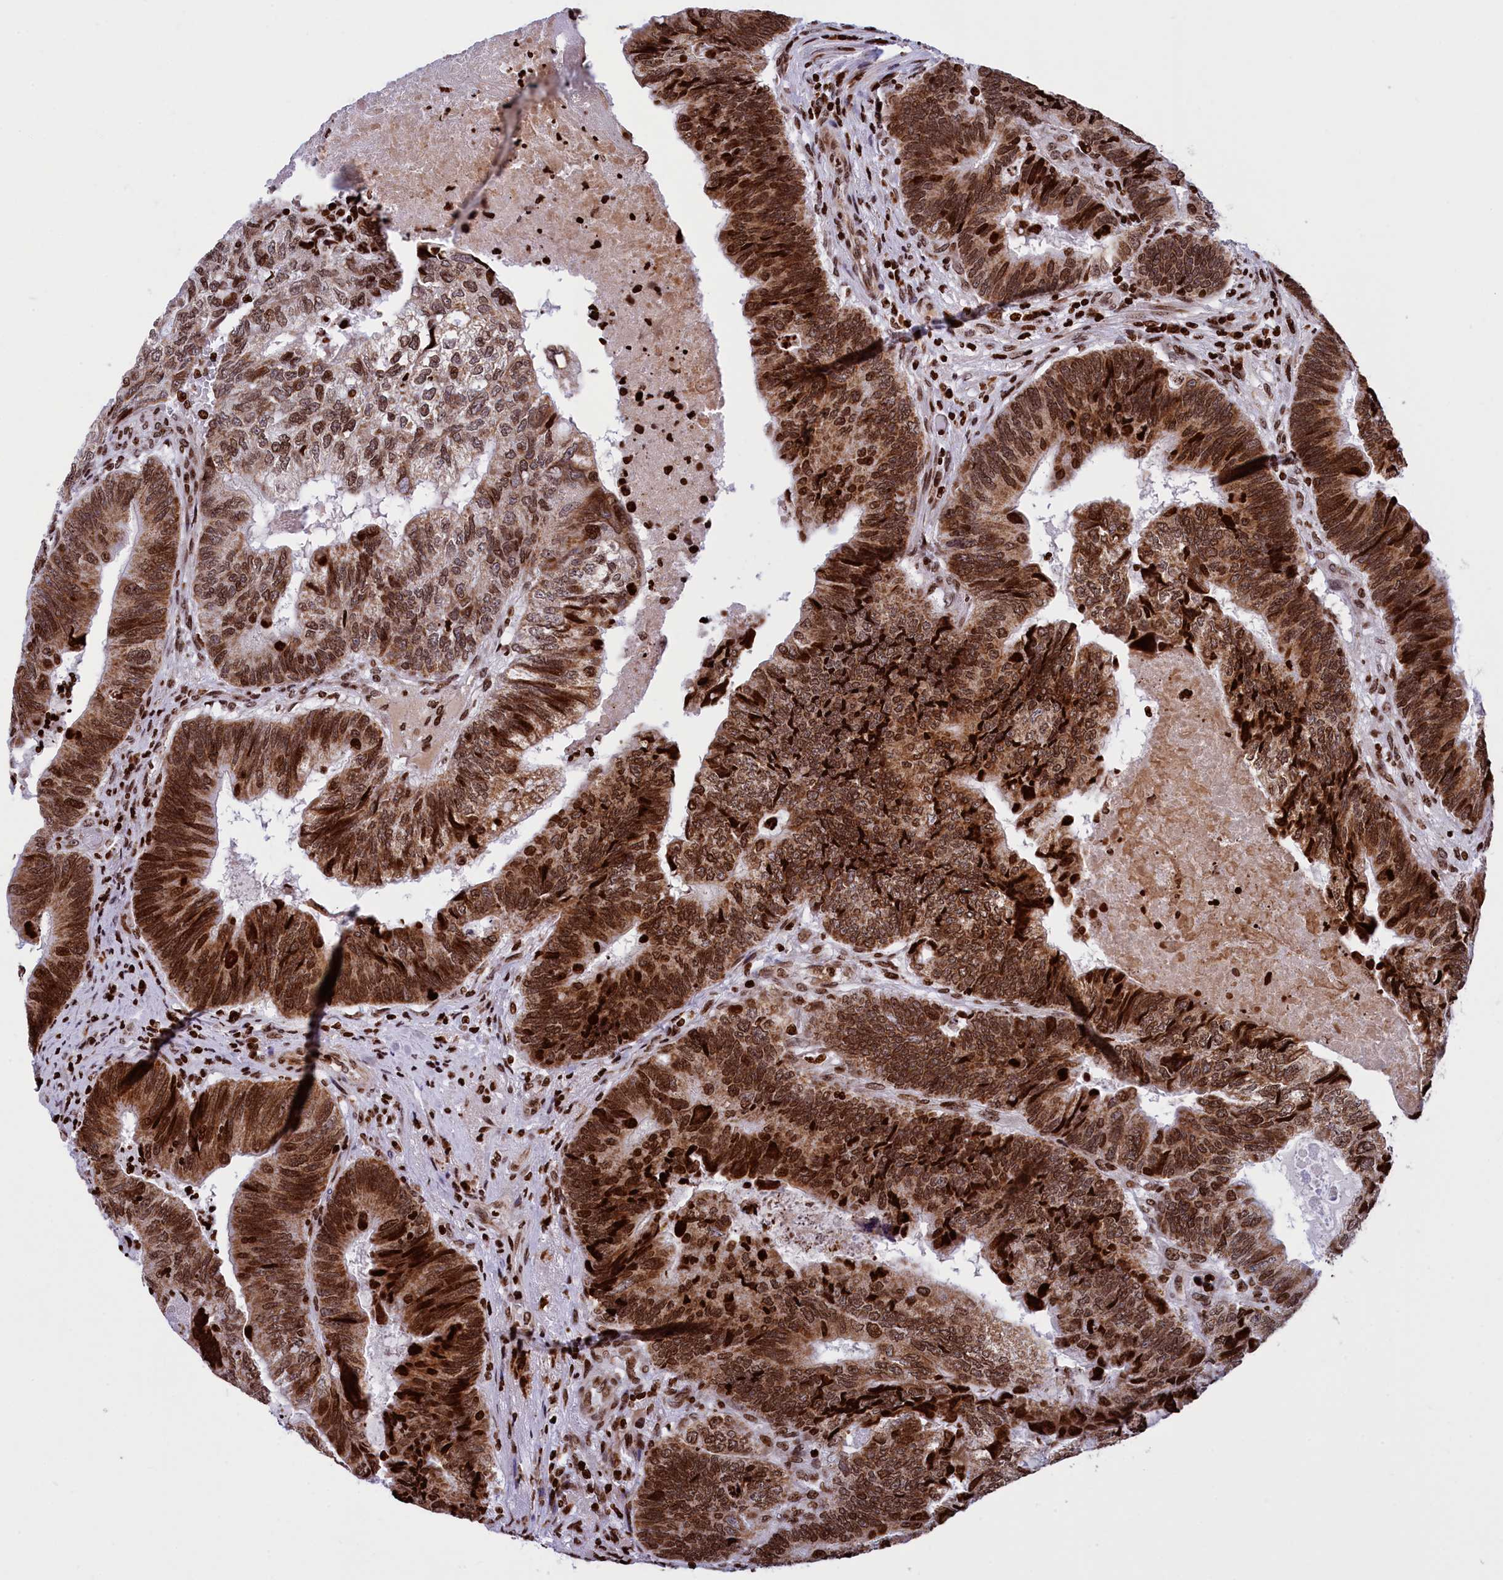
{"staining": {"intensity": "strong", "quantity": ">75%", "location": "cytoplasmic/membranous,nuclear"}, "tissue": "colorectal cancer", "cell_type": "Tumor cells", "image_type": "cancer", "snomed": [{"axis": "morphology", "description": "Adenocarcinoma, NOS"}, {"axis": "topography", "description": "Colon"}], "caption": "Colorectal adenocarcinoma stained with immunohistochemistry (IHC) shows strong cytoplasmic/membranous and nuclear expression in approximately >75% of tumor cells.", "gene": "TIMM29", "patient": {"sex": "female", "age": 67}}